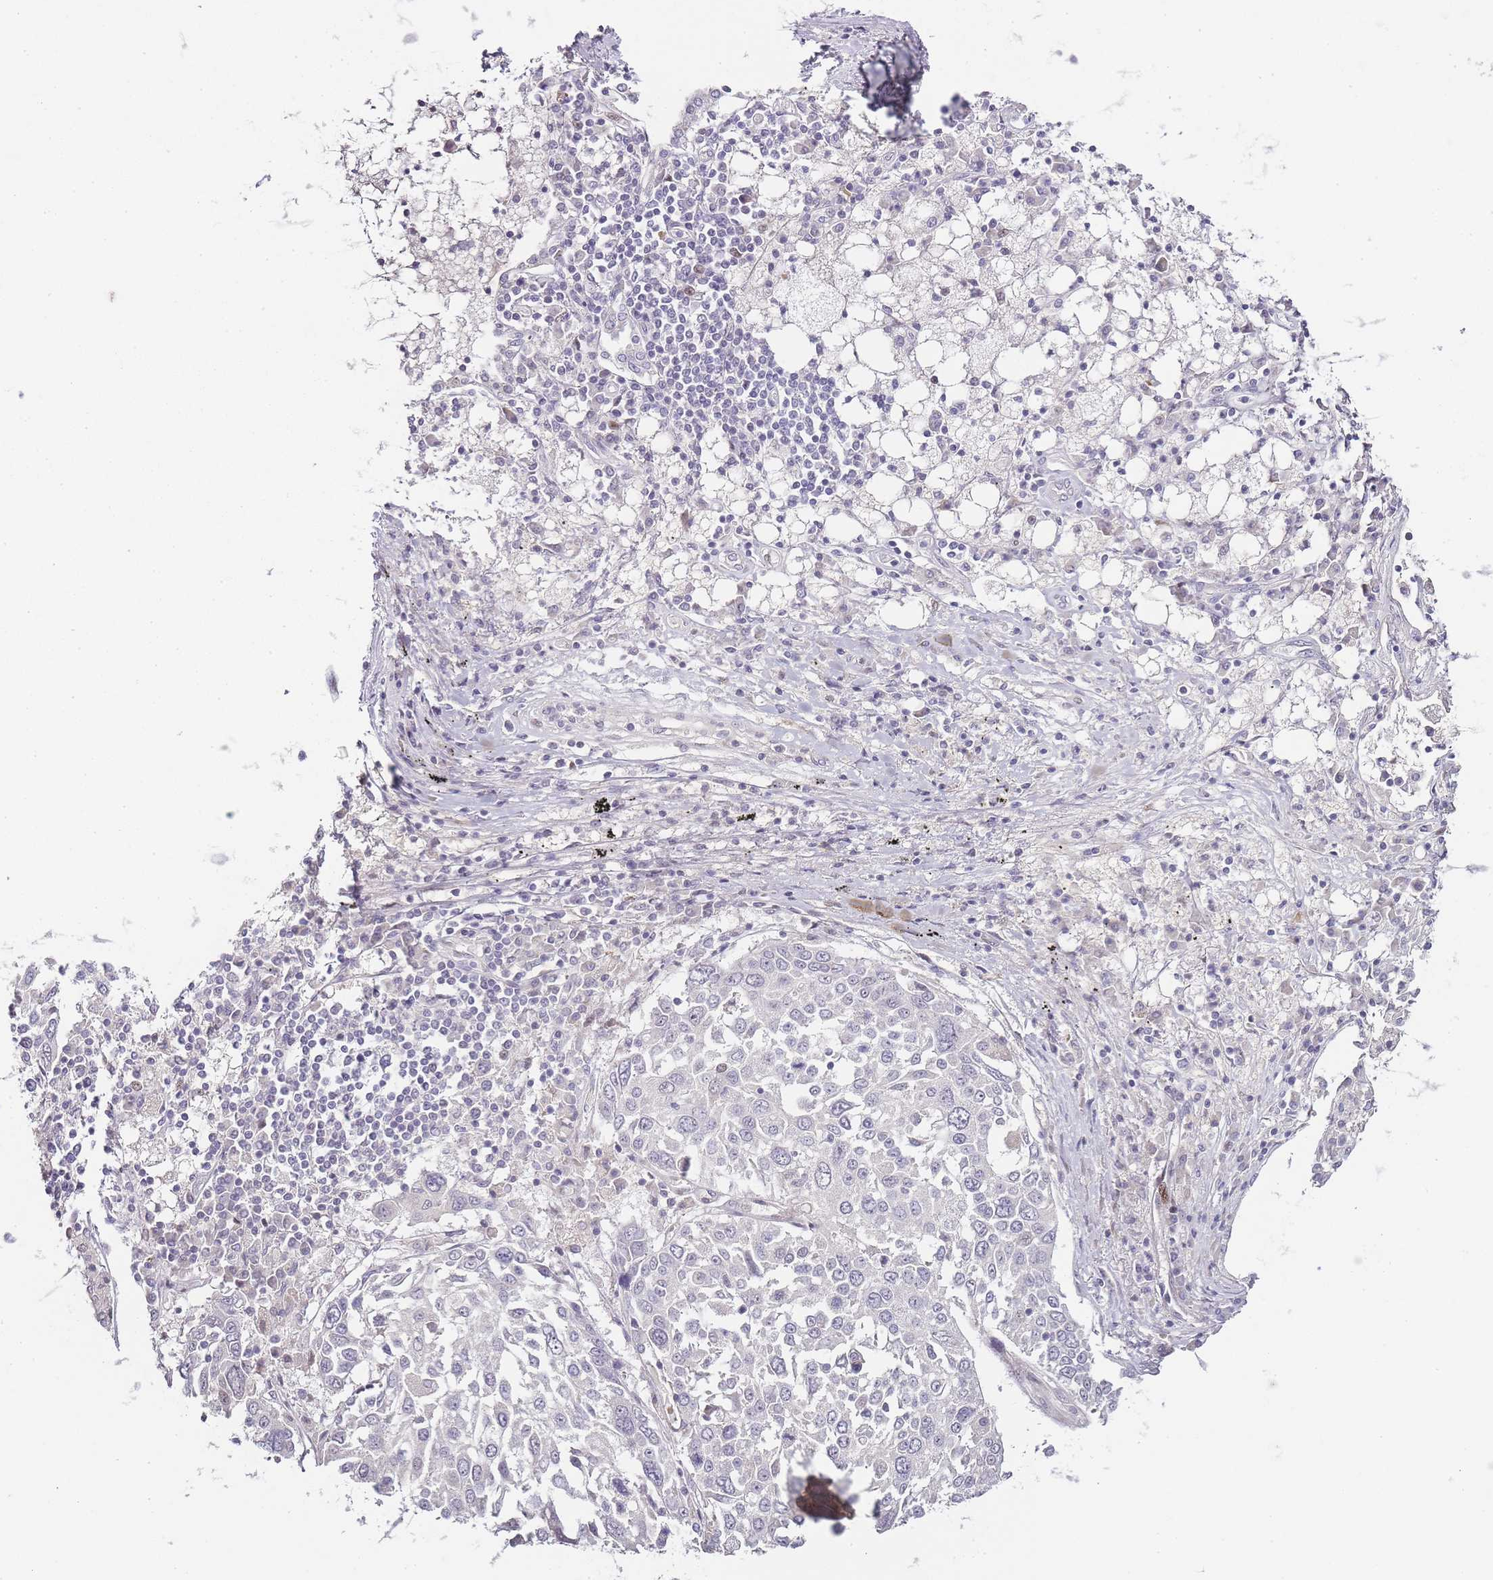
{"staining": {"intensity": "negative", "quantity": "none", "location": "none"}, "tissue": "lung cancer", "cell_type": "Tumor cells", "image_type": "cancer", "snomed": [{"axis": "morphology", "description": "Squamous cell carcinoma, NOS"}, {"axis": "topography", "description": "Lung"}], "caption": "Immunohistochemical staining of human lung cancer (squamous cell carcinoma) shows no significant staining in tumor cells.", "gene": "OGG1", "patient": {"sex": "male", "age": 65}}